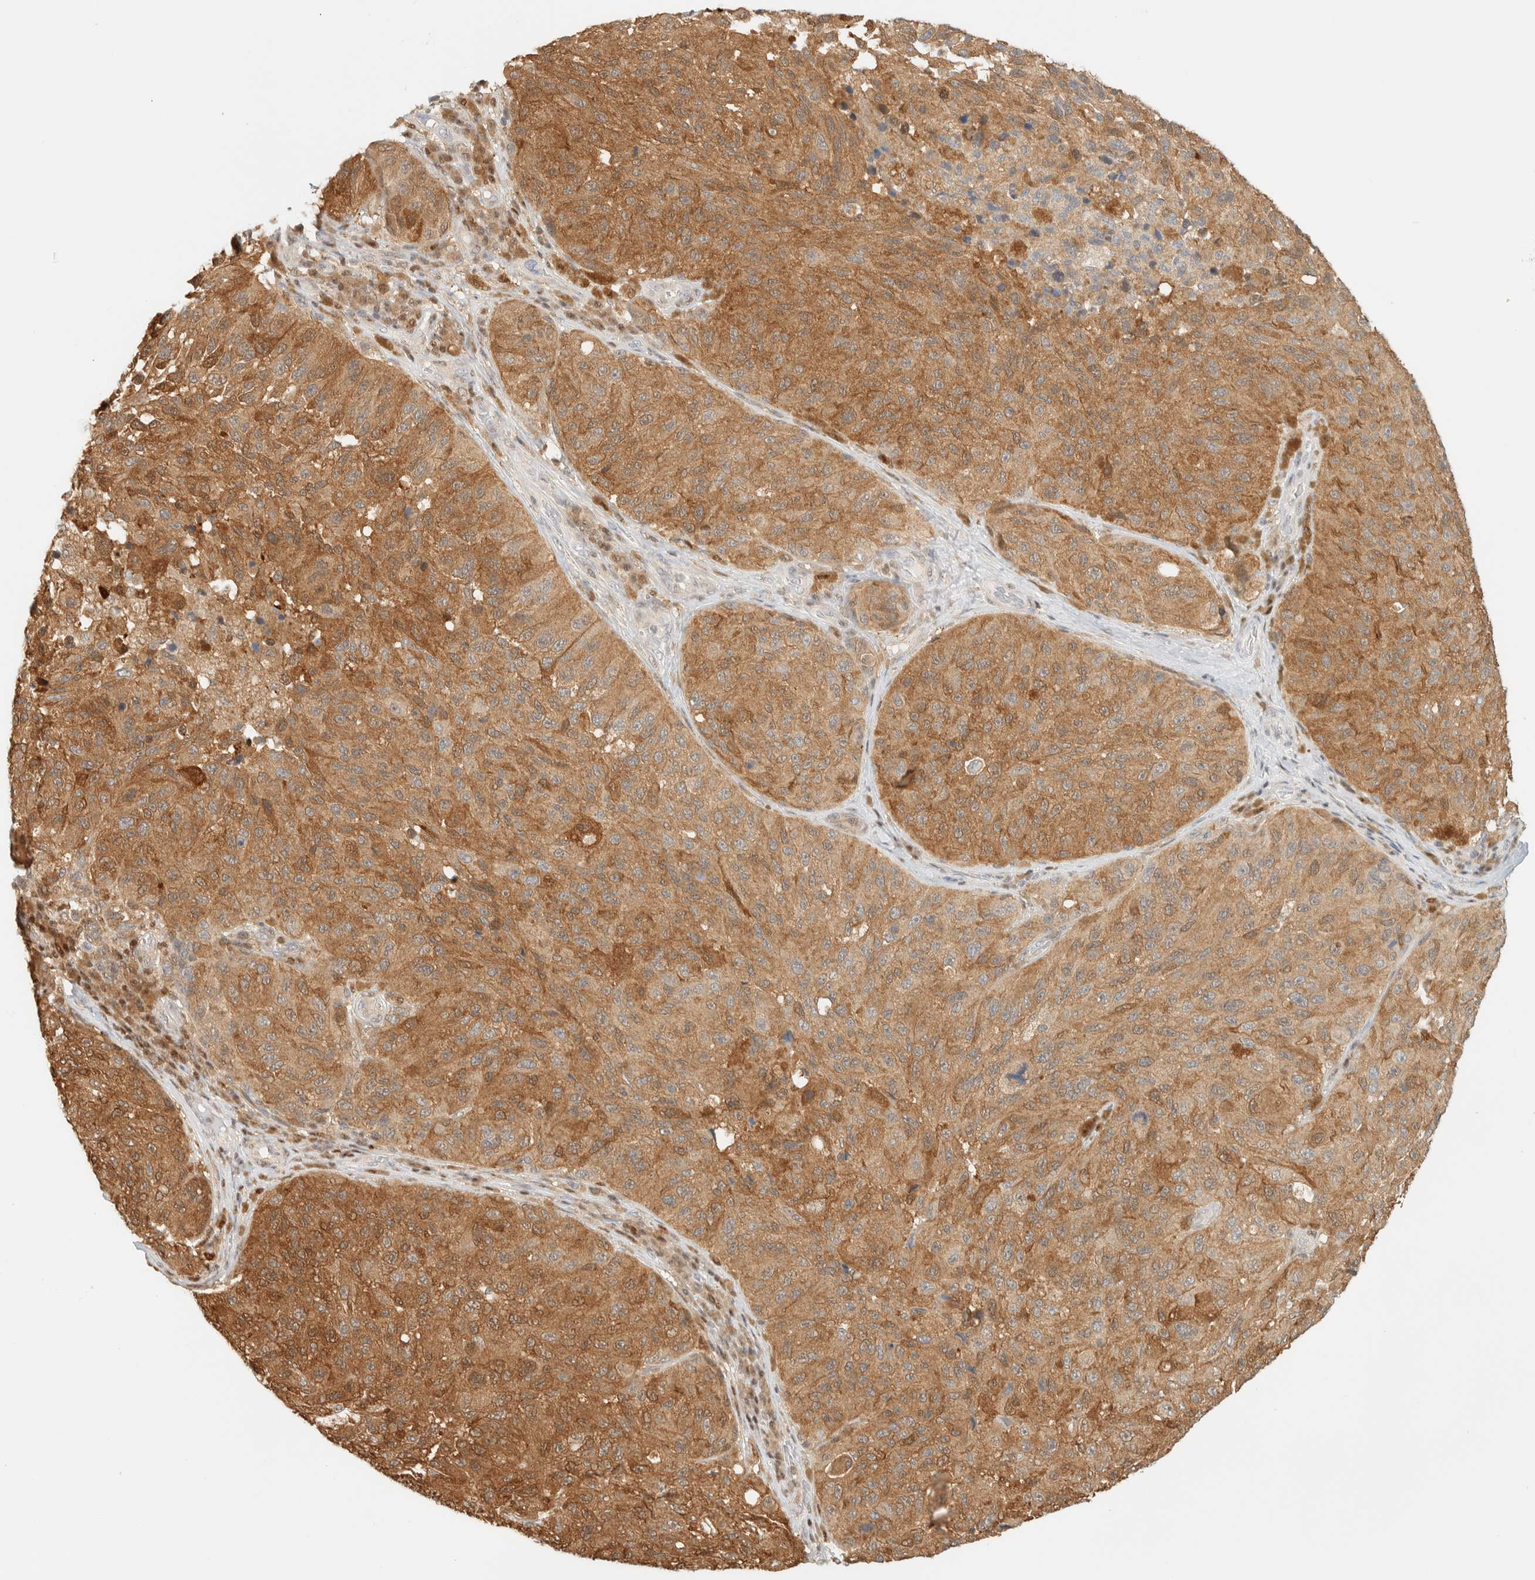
{"staining": {"intensity": "moderate", "quantity": ">75%", "location": "cytoplasmic/membranous"}, "tissue": "melanoma", "cell_type": "Tumor cells", "image_type": "cancer", "snomed": [{"axis": "morphology", "description": "Malignant melanoma, NOS"}, {"axis": "topography", "description": "Skin"}], "caption": "Malignant melanoma stained with a protein marker exhibits moderate staining in tumor cells.", "gene": "ZBTB37", "patient": {"sex": "female", "age": 73}}